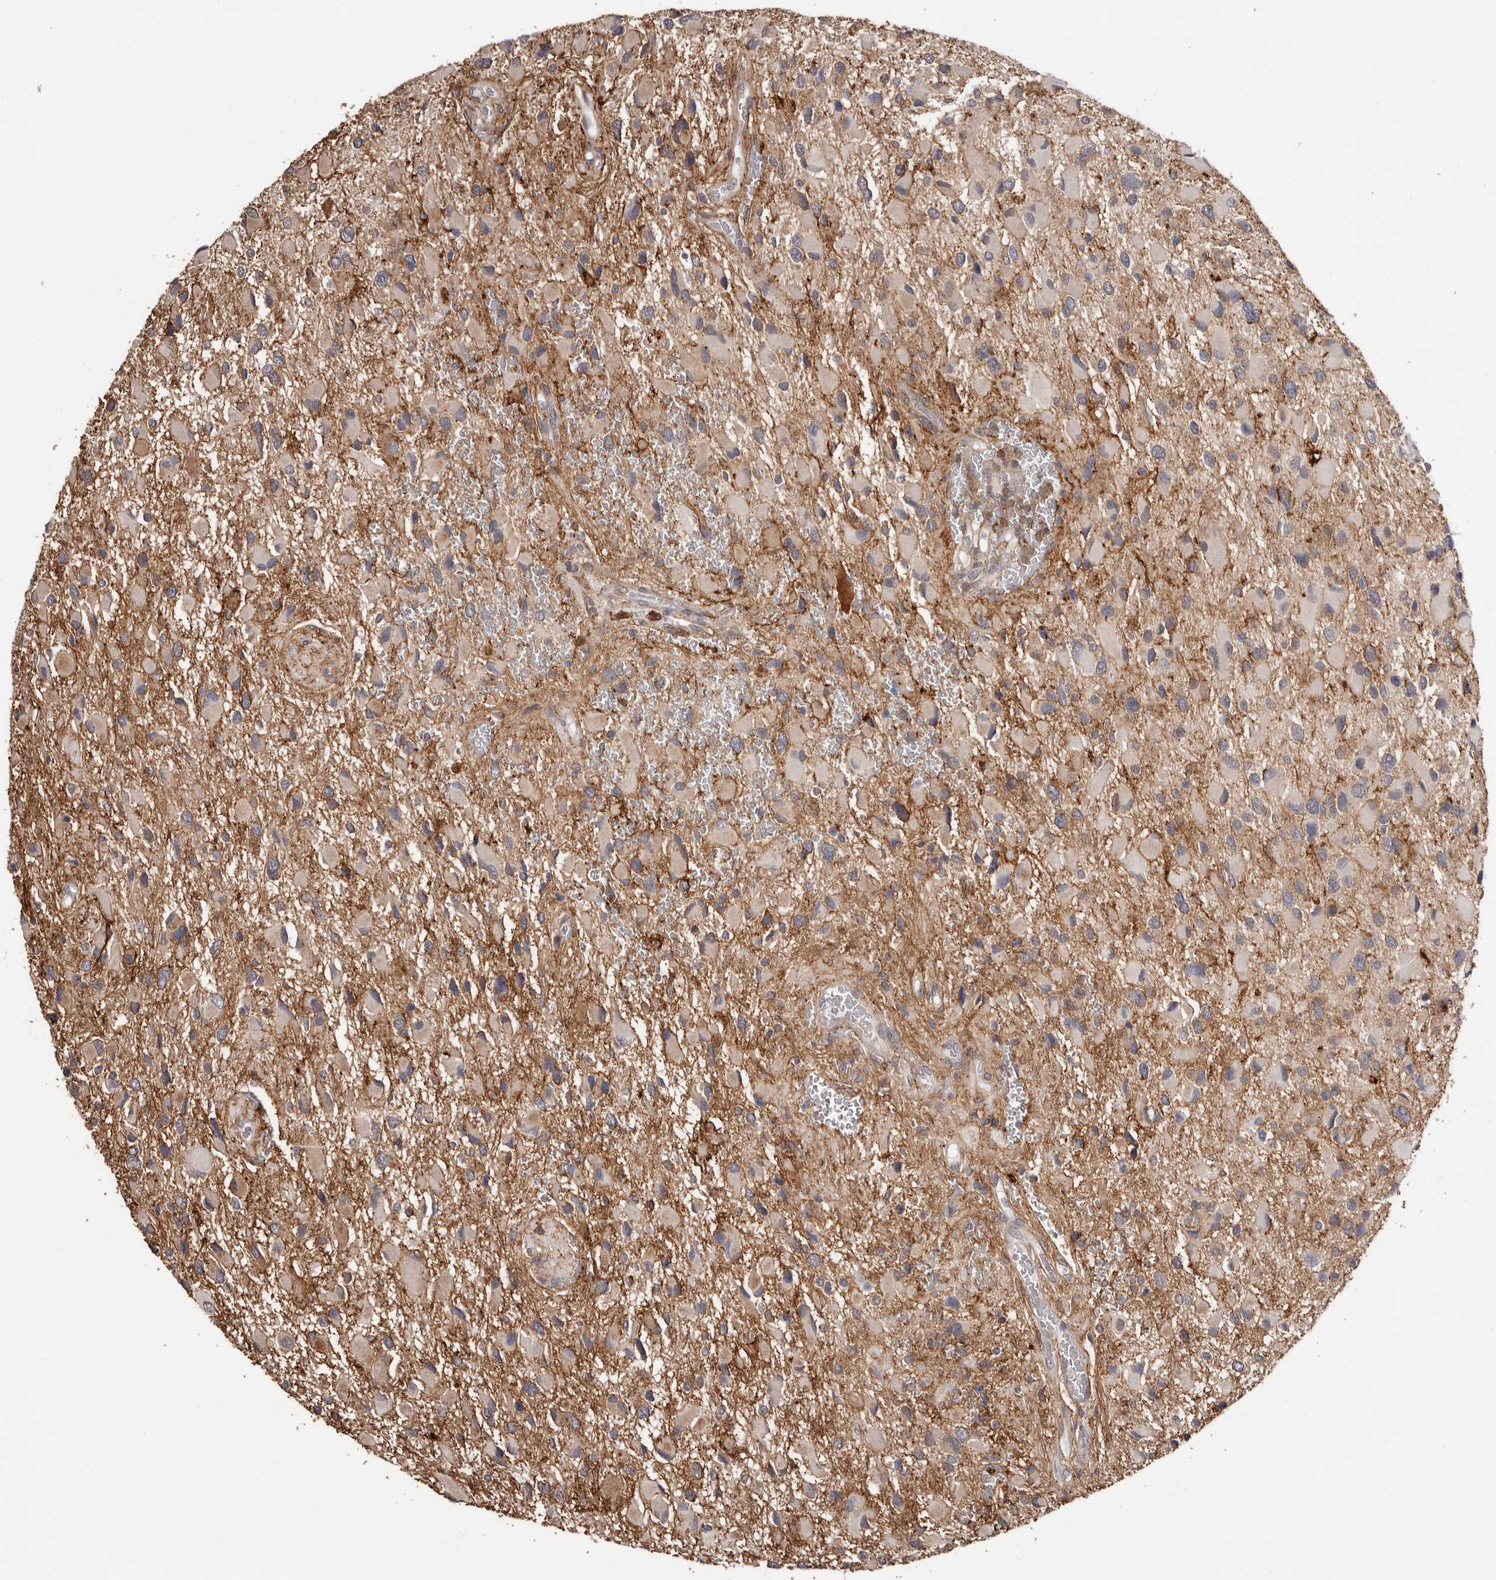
{"staining": {"intensity": "weak", "quantity": "25%-75%", "location": "cytoplasmic/membranous"}, "tissue": "glioma", "cell_type": "Tumor cells", "image_type": "cancer", "snomed": [{"axis": "morphology", "description": "Glioma, malignant, High grade"}, {"axis": "topography", "description": "Brain"}], "caption": "Immunohistochemistry (IHC) of human glioma displays low levels of weak cytoplasmic/membranous positivity in approximately 25%-75% of tumor cells. Nuclei are stained in blue.", "gene": "PRR12", "patient": {"sex": "male", "age": 53}}